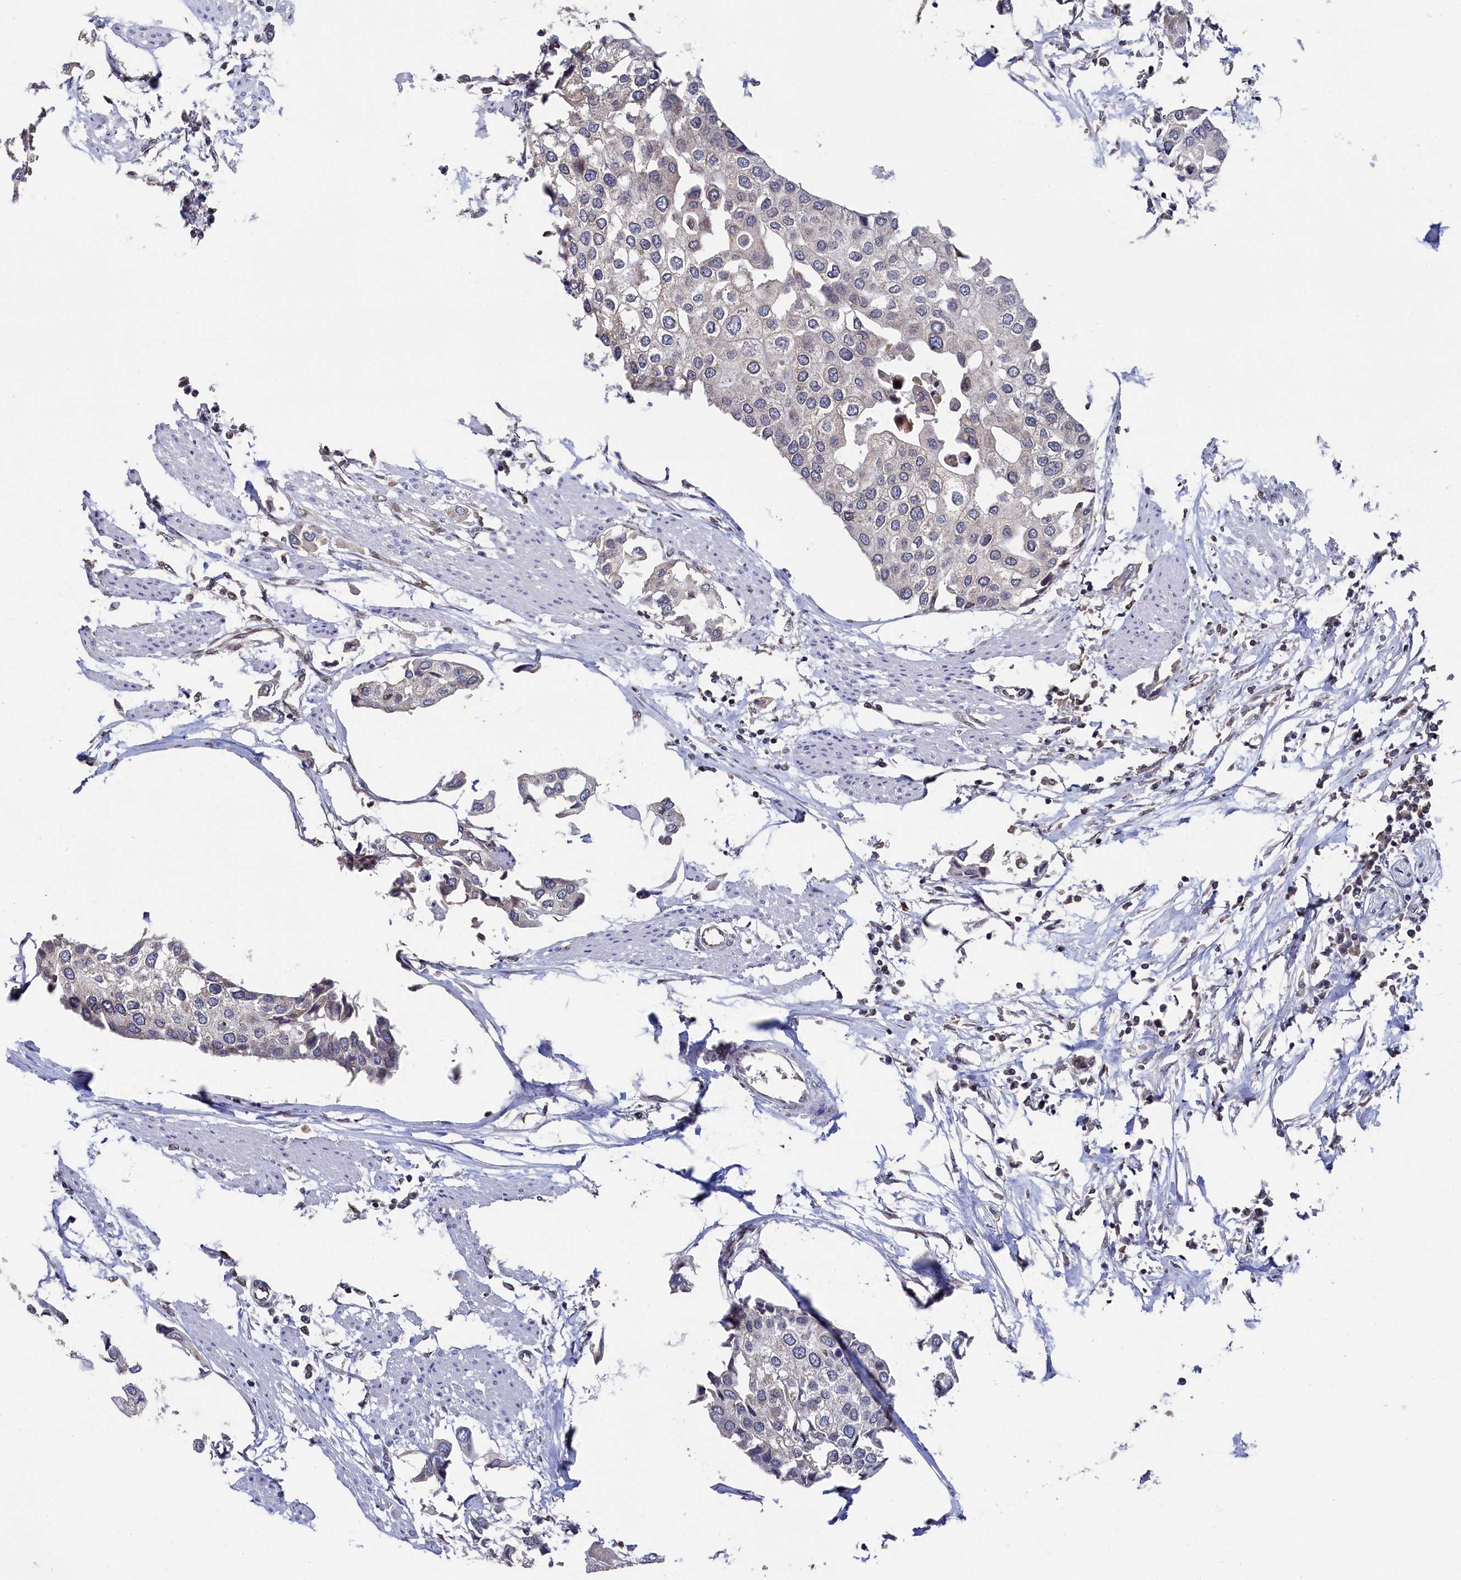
{"staining": {"intensity": "negative", "quantity": "none", "location": "none"}, "tissue": "urothelial cancer", "cell_type": "Tumor cells", "image_type": "cancer", "snomed": [{"axis": "morphology", "description": "Urothelial carcinoma, High grade"}, {"axis": "topography", "description": "Urinary bladder"}], "caption": "High-grade urothelial carcinoma was stained to show a protein in brown. There is no significant staining in tumor cells.", "gene": "ANKEF1", "patient": {"sex": "male", "age": 64}}